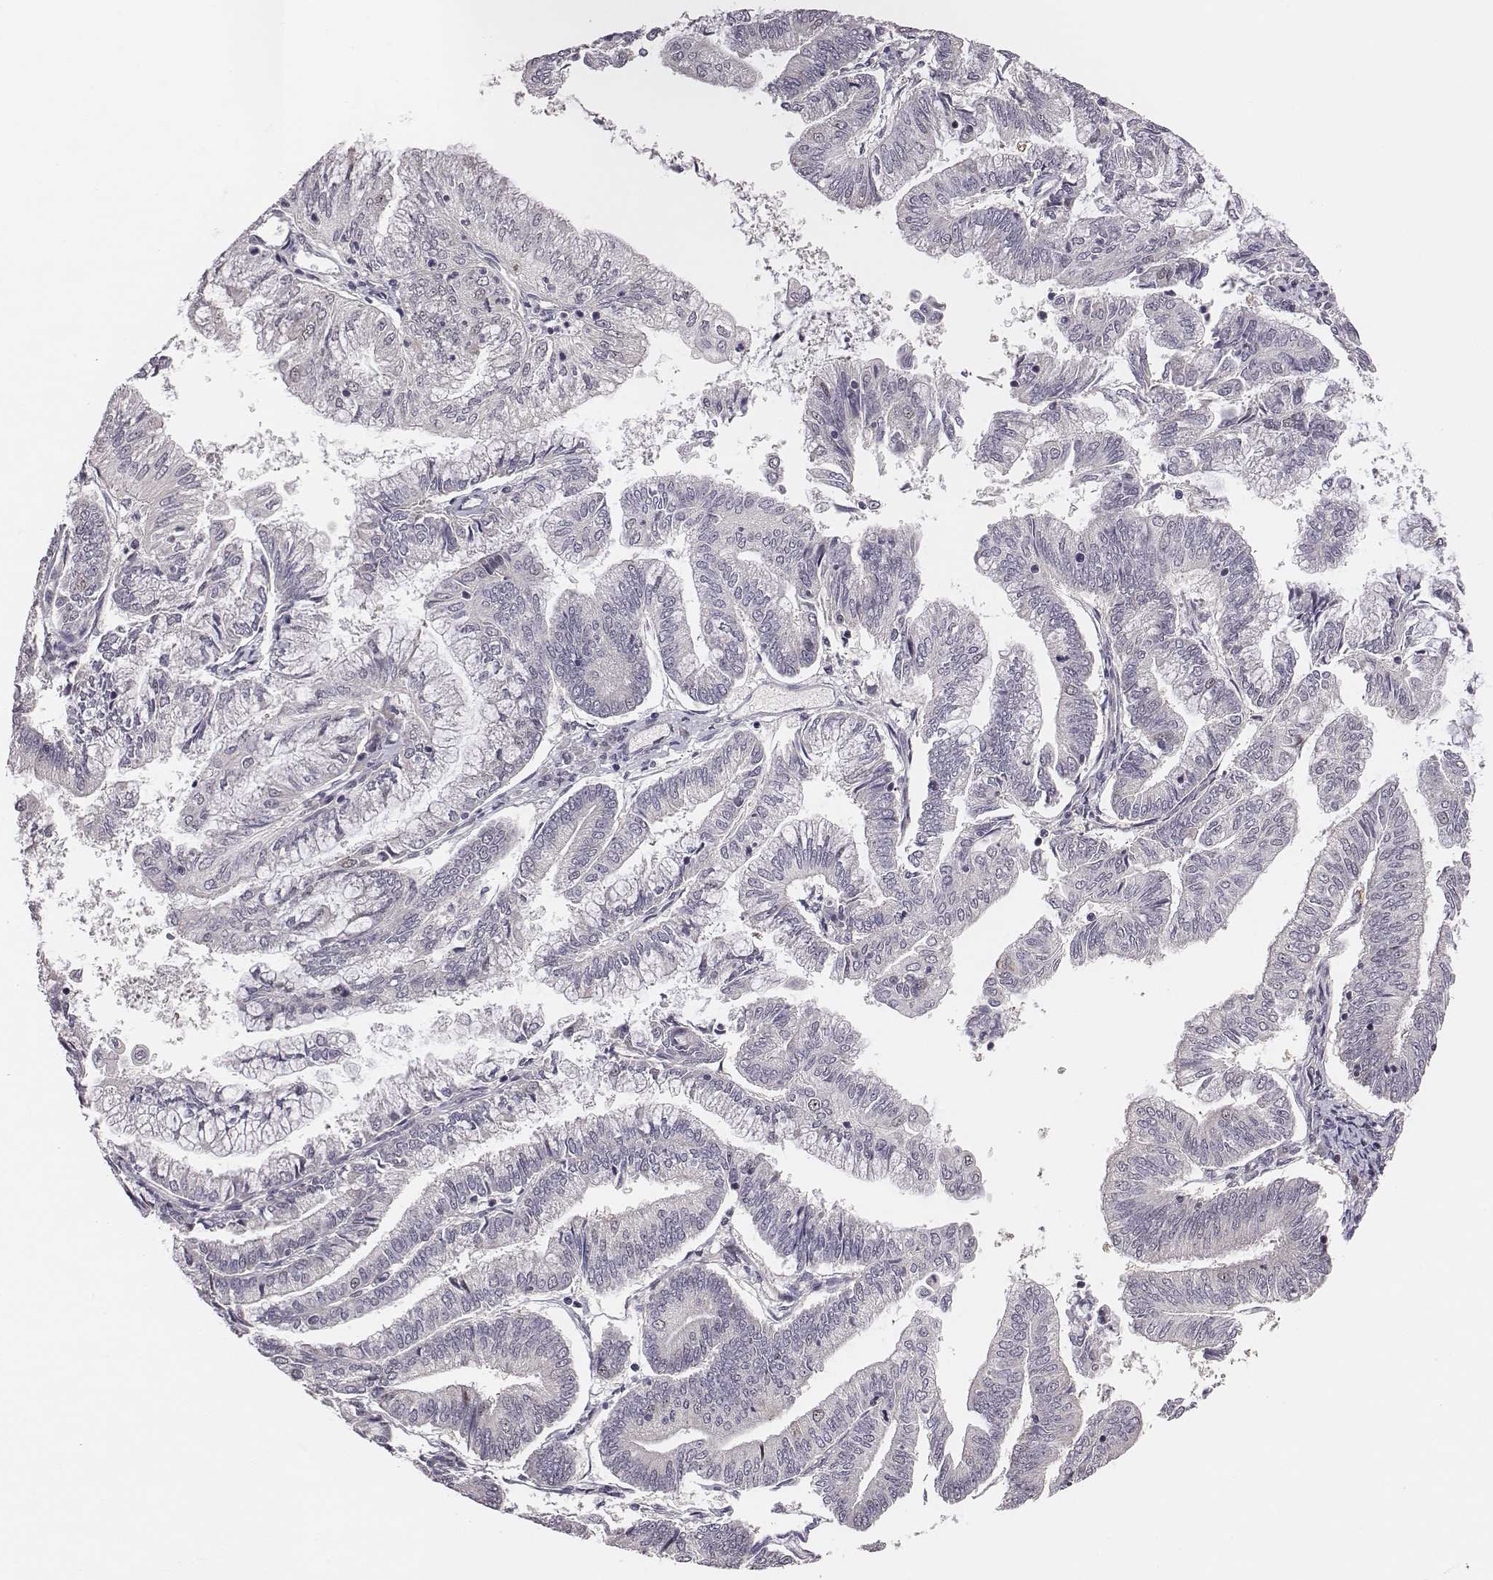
{"staining": {"intensity": "negative", "quantity": "none", "location": "none"}, "tissue": "endometrial cancer", "cell_type": "Tumor cells", "image_type": "cancer", "snomed": [{"axis": "morphology", "description": "Adenocarcinoma, NOS"}, {"axis": "topography", "description": "Endometrium"}], "caption": "Photomicrograph shows no significant protein expression in tumor cells of endometrial cancer.", "gene": "SMURF2", "patient": {"sex": "female", "age": 55}}